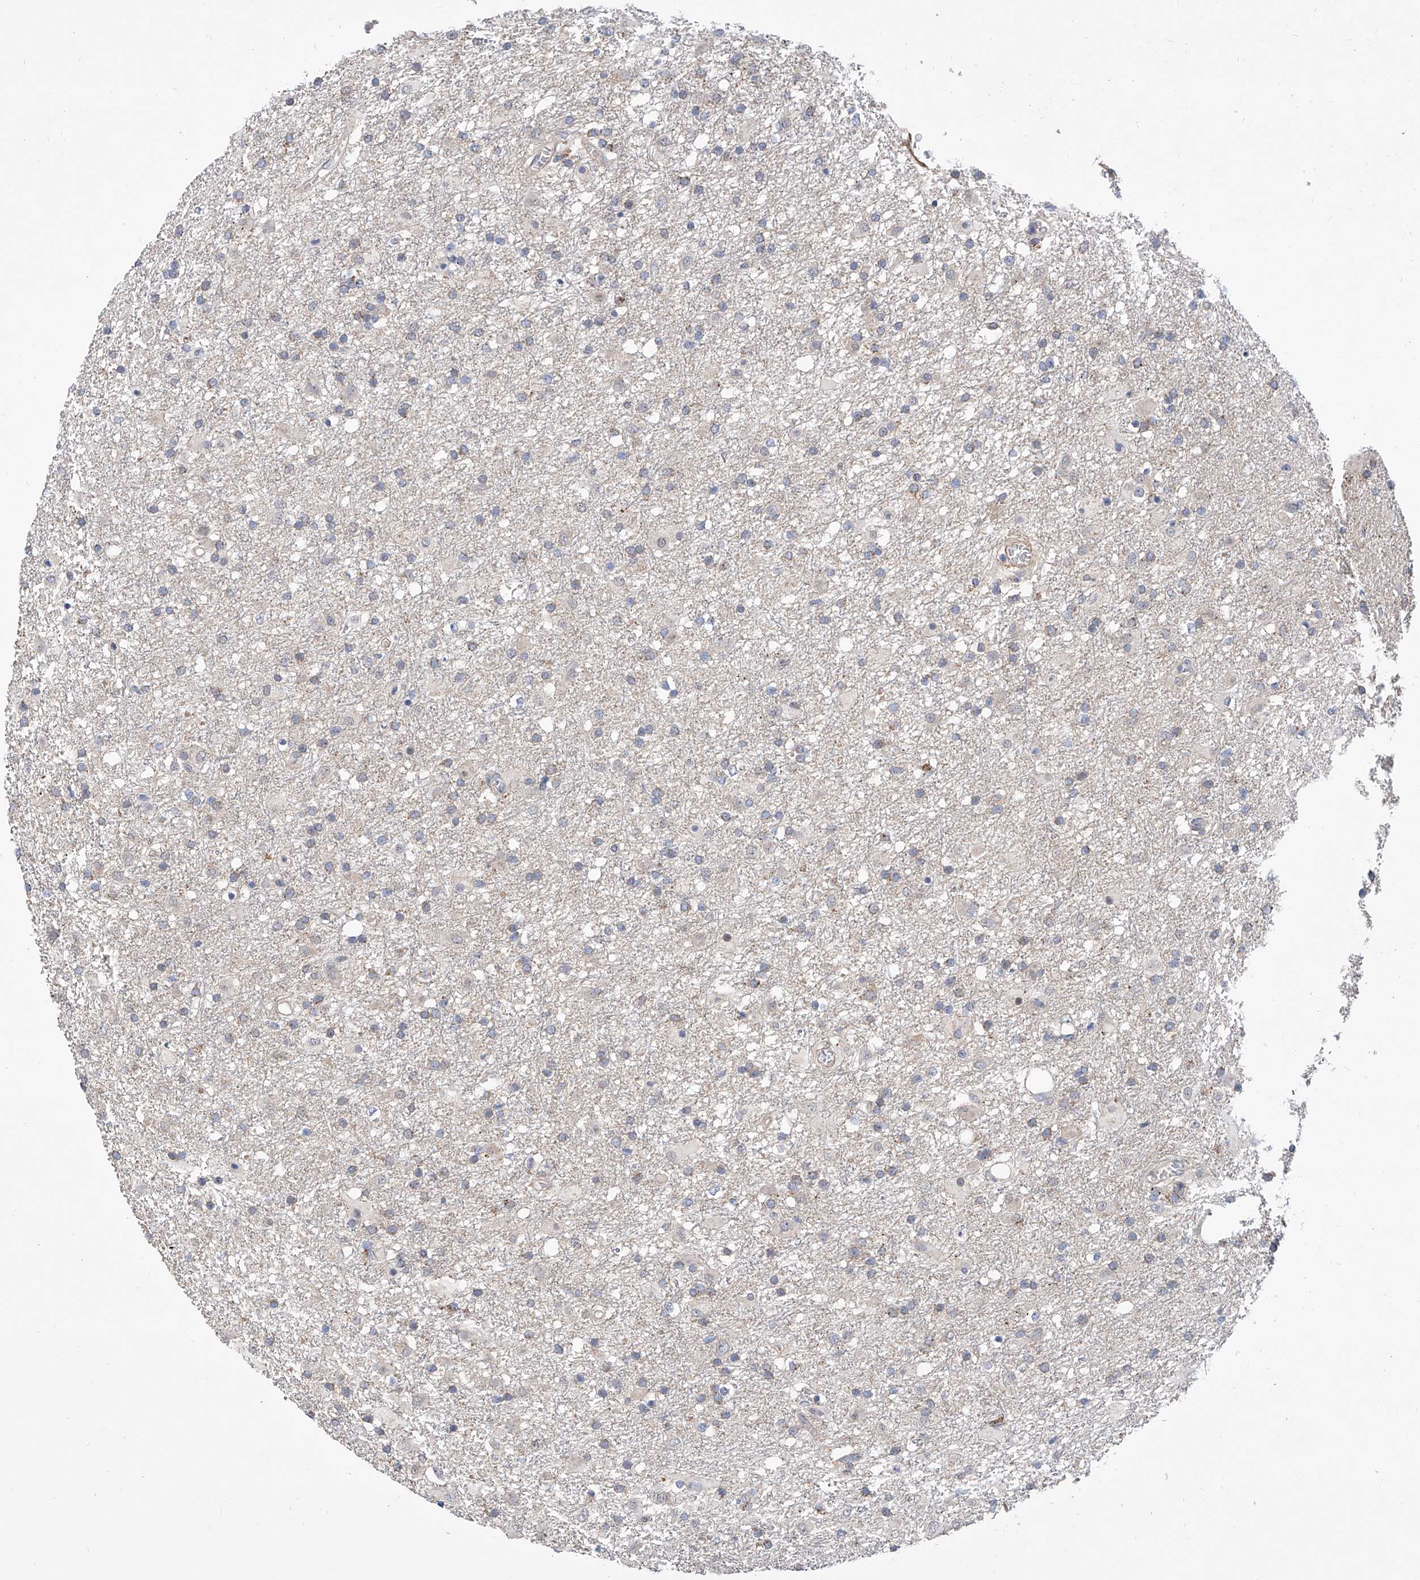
{"staining": {"intensity": "negative", "quantity": "none", "location": "none"}, "tissue": "glioma", "cell_type": "Tumor cells", "image_type": "cancer", "snomed": [{"axis": "morphology", "description": "Glioma, malignant, Low grade"}, {"axis": "topography", "description": "Brain"}], "caption": "Image shows no protein staining in tumor cells of malignant glioma (low-grade) tissue.", "gene": "MAGEE2", "patient": {"sex": "male", "age": 65}}